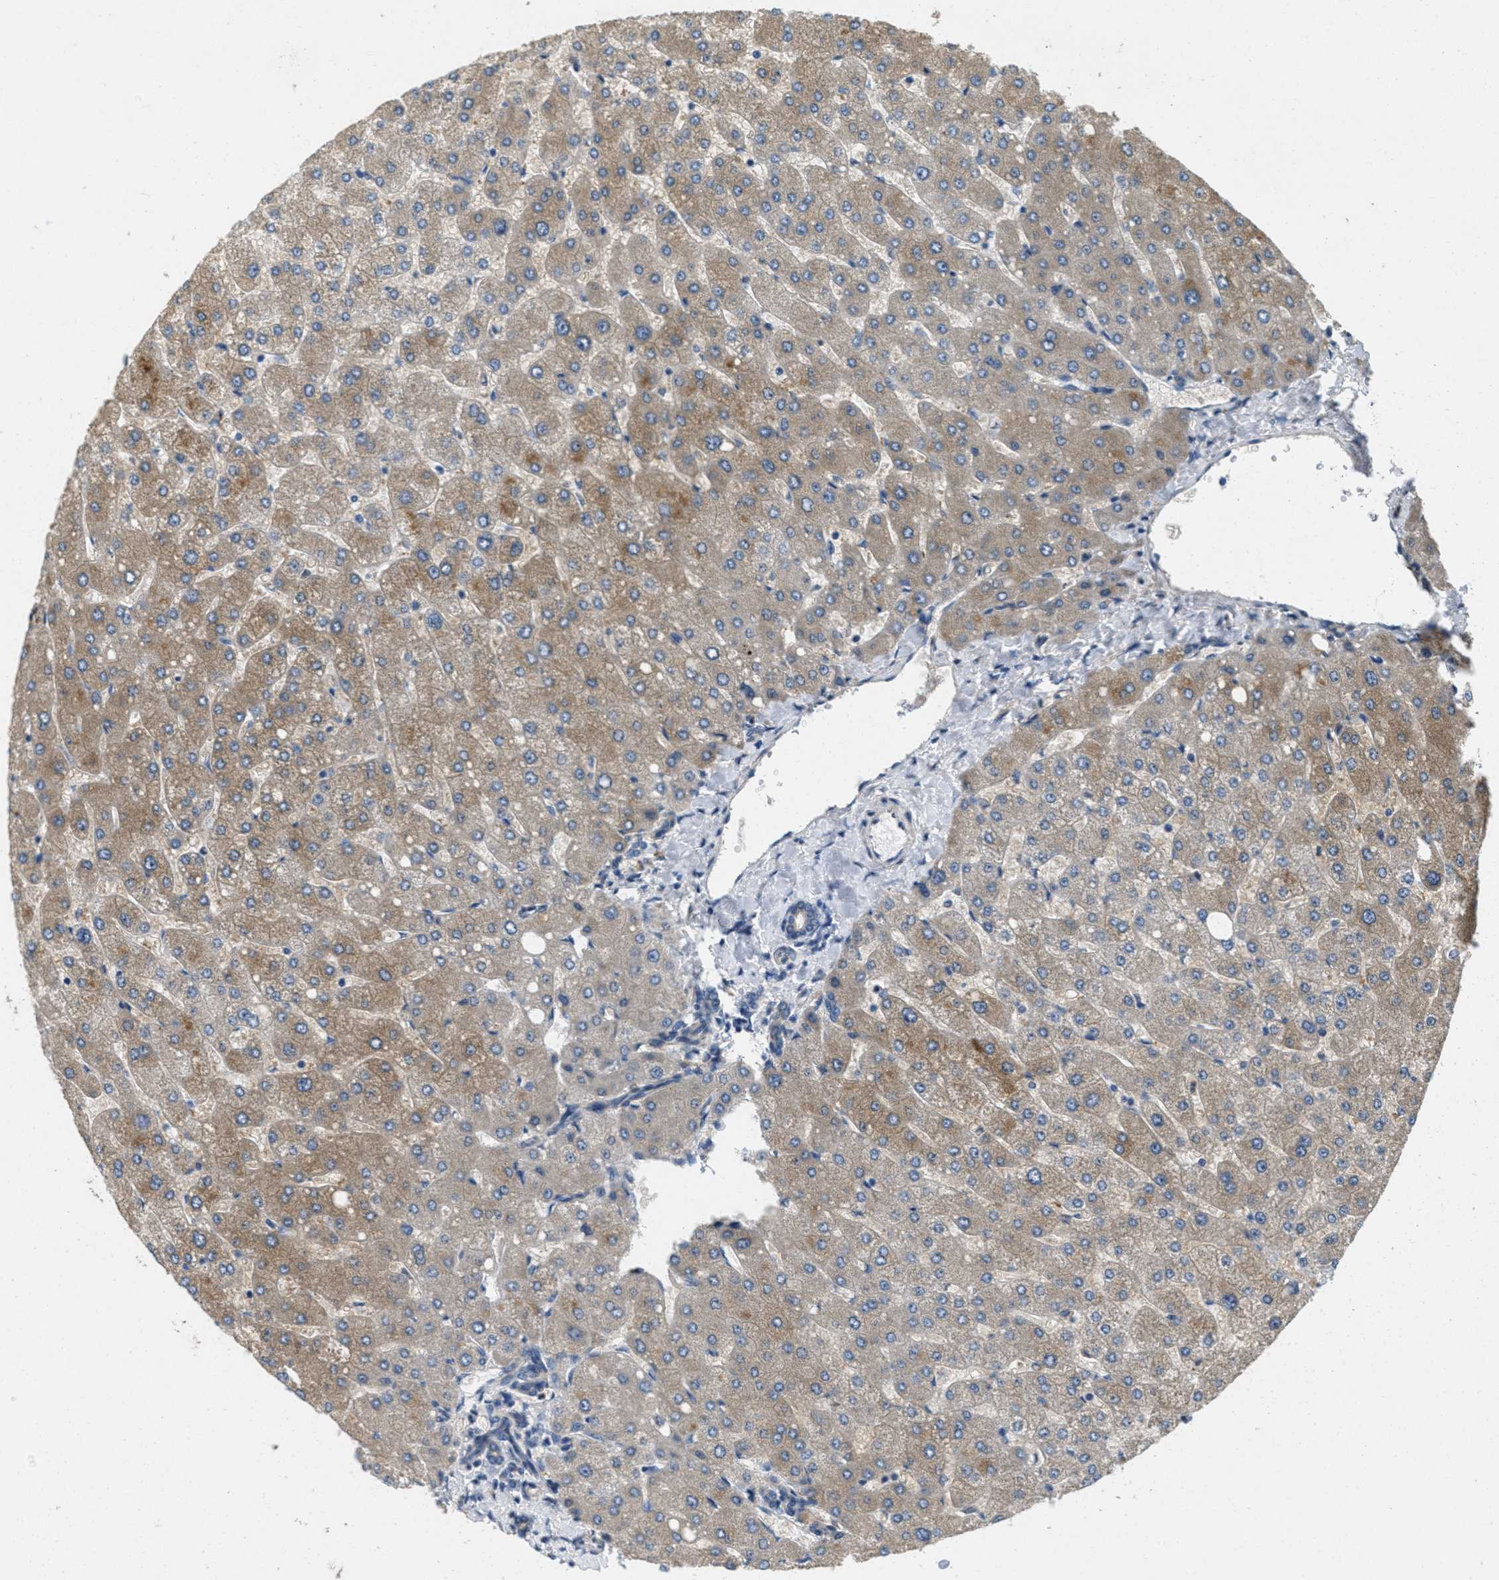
{"staining": {"intensity": "weak", "quantity": "25%-75%", "location": "cytoplasmic/membranous"}, "tissue": "liver", "cell_type": "Cholangiocytes", "image_type": "normal", "snomed": [{"axis": "morphology", "description": "Normal tissue, NOS"}, {"axis": "topography", "description": "Liver"}], "caption": "Liver stained with immunohistochemistry (IHC) shows weak cytoplasmic/membranous expression in about 25%-75% of cholangiocytes.", "gene": "TOMM70", "patient": {"sex": "male", "age": 55}}